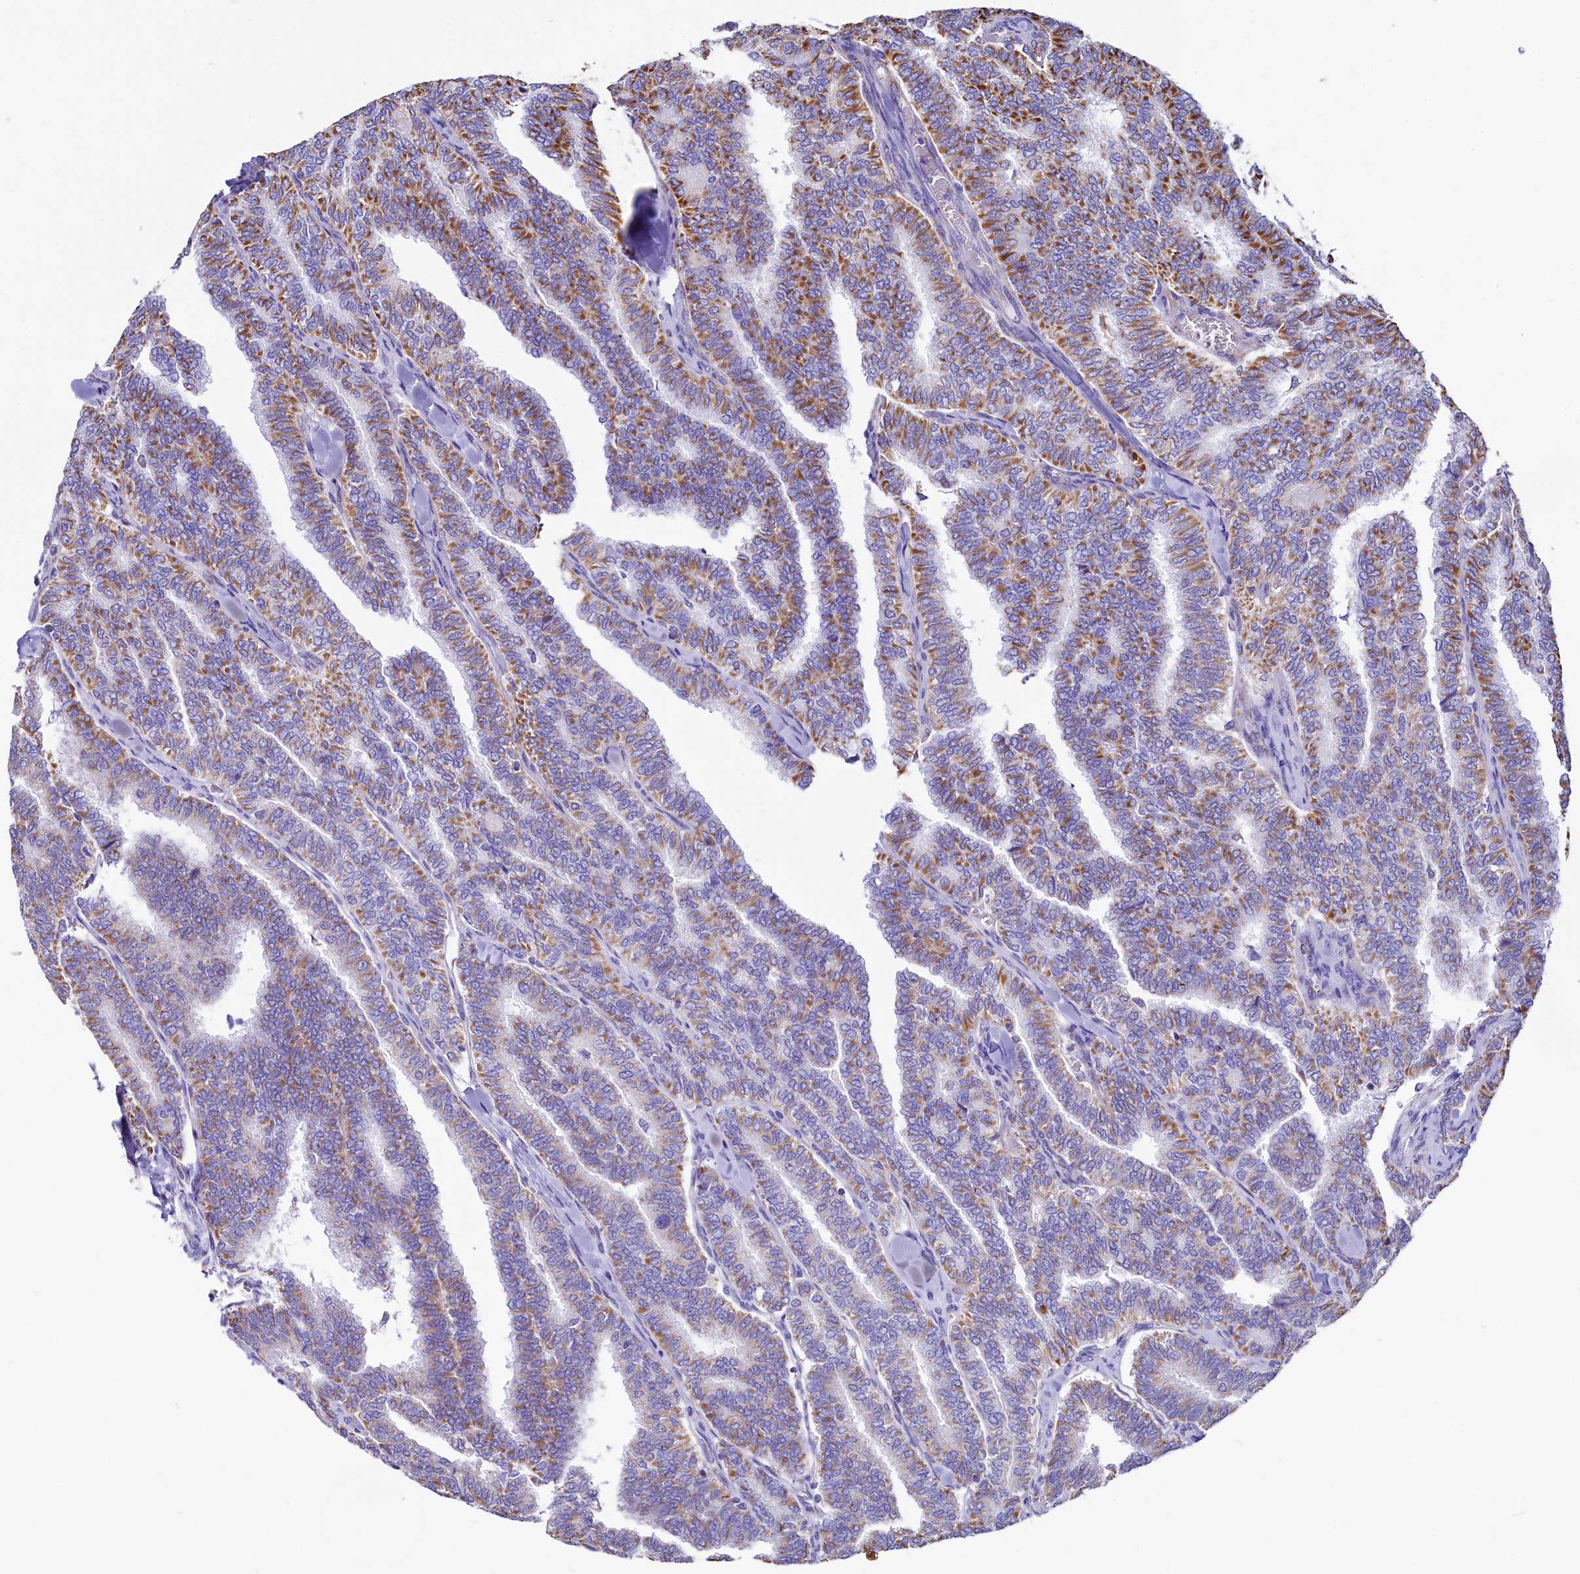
{"staining": {"intensity": "moderate", "quantity": "25%-75%", "location": "cytoplasmic/membranous"}, "tissue": "thyroid cancer", "cell_type": "Tumor cells", "image_type": "cancer", "snomed": [{"axis": "morphology", "description": "Papillary adenocarcinoma, NOS"}, {"axis": "topography", "description": "Thyroid gland"}], "caption": "Human thyroid cancer (papillary adenocarcinoma) stained for a protein (brown) shows moderate cytoplasmic/membranous positive staining in about 25%-75% of tumor cells.", "gene": "IDH3A", "patient": {"sex": "female", "age": 35}}